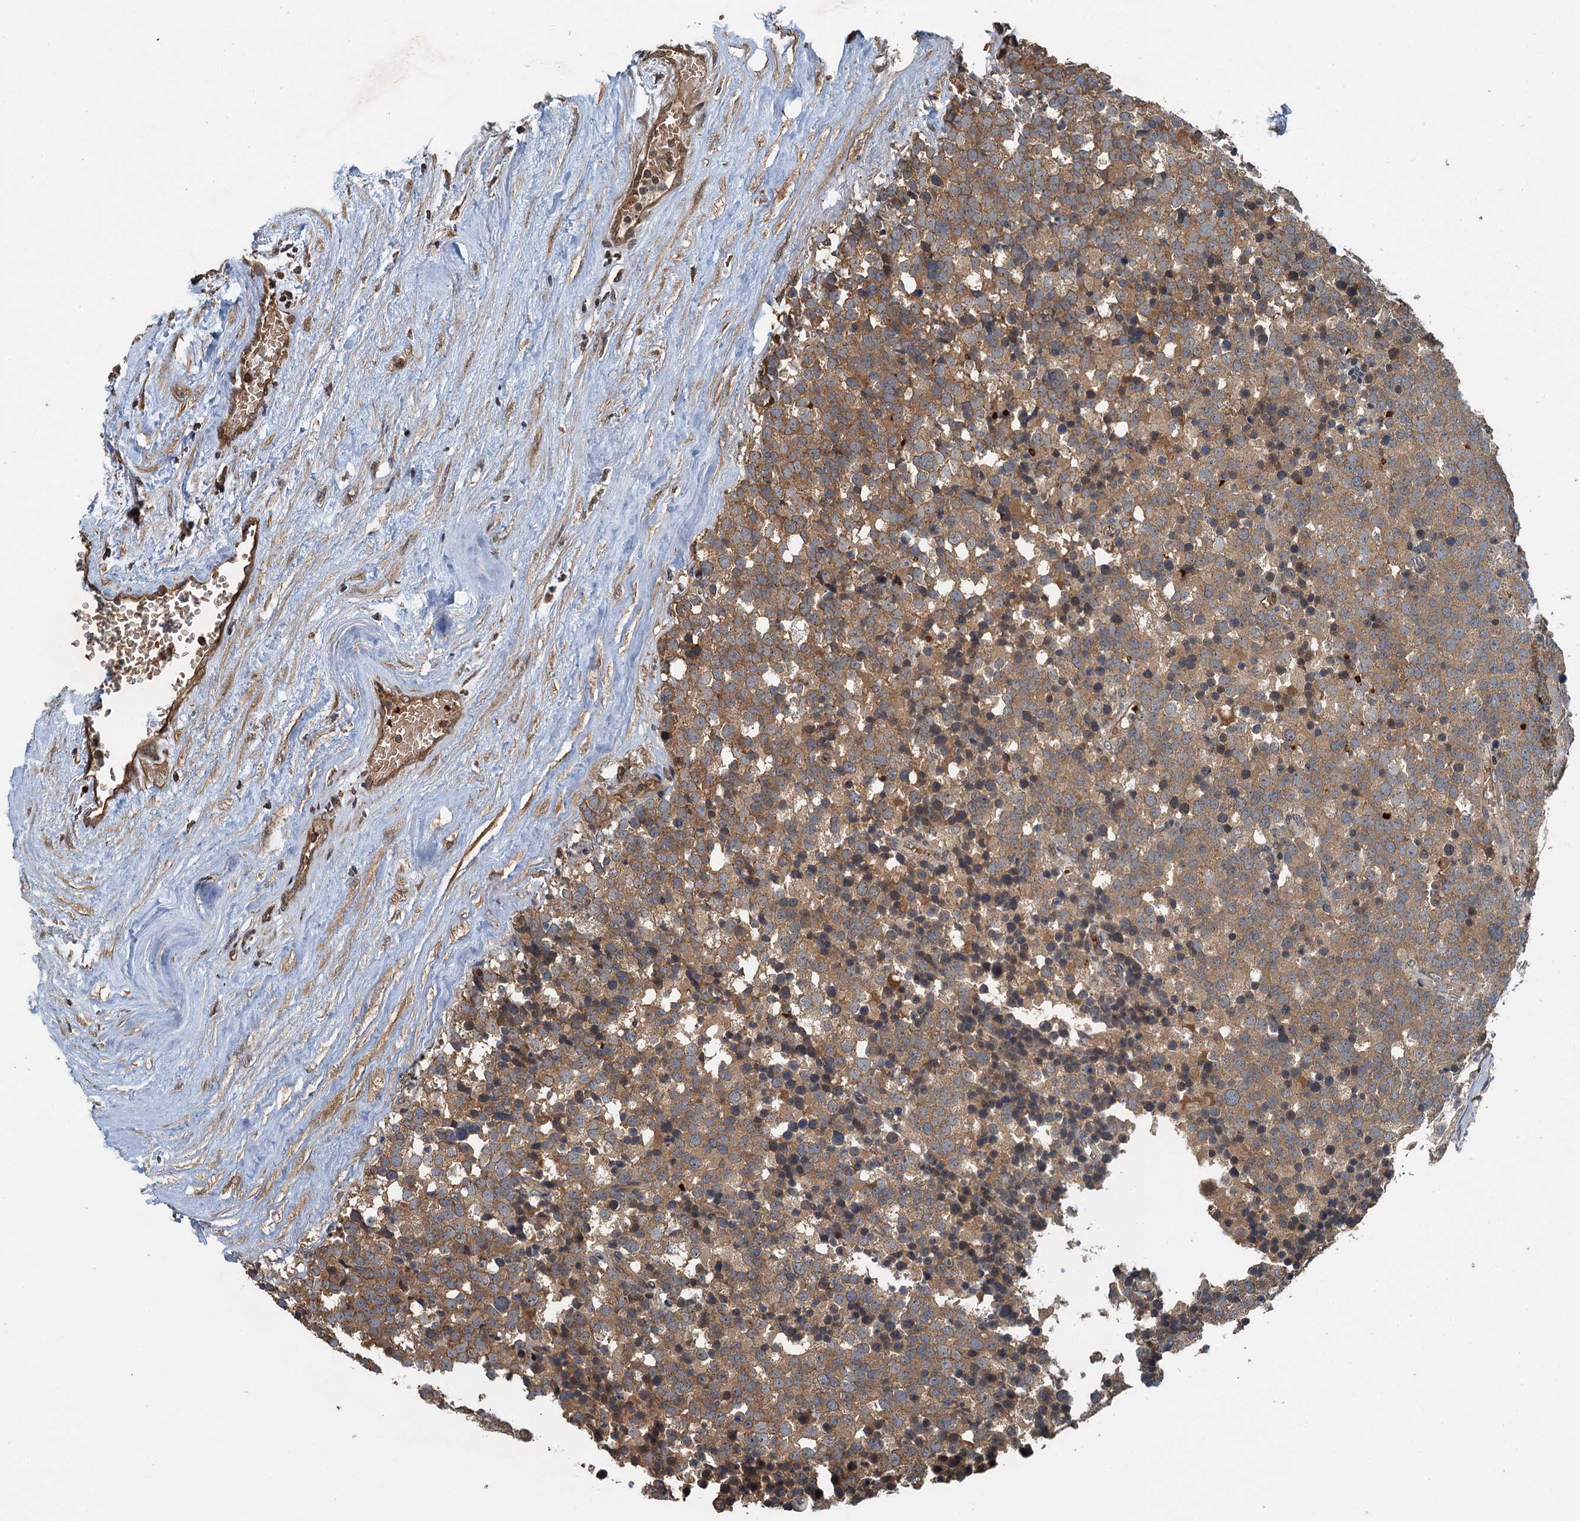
{"staining": {"intensity": "moderate", "quantity": ">75%", "location": "cytoplasmic/membranous"}, "tissue": "testis cancer", "cell_type": "Tumor cells", "image_type": "cancer", "snomed": [{"axis": "morphology", "description": "Seminoma, NOS"}, {"axis": "topography", "description": "Testis"}], "caption": "Testis seminoma tissue shows moderate cytoplasmic/membranous staining in approximately >75% of tumor cells, visualized by immunohistochemistry. (Stains: DAB (3,3'-diaminobenzidine) in brown, nuclei in blue, Microscopy: brightfield microscopy at high magnification).", "gene": "SNX32", "patient": {"sex": "male", "age": 71}}